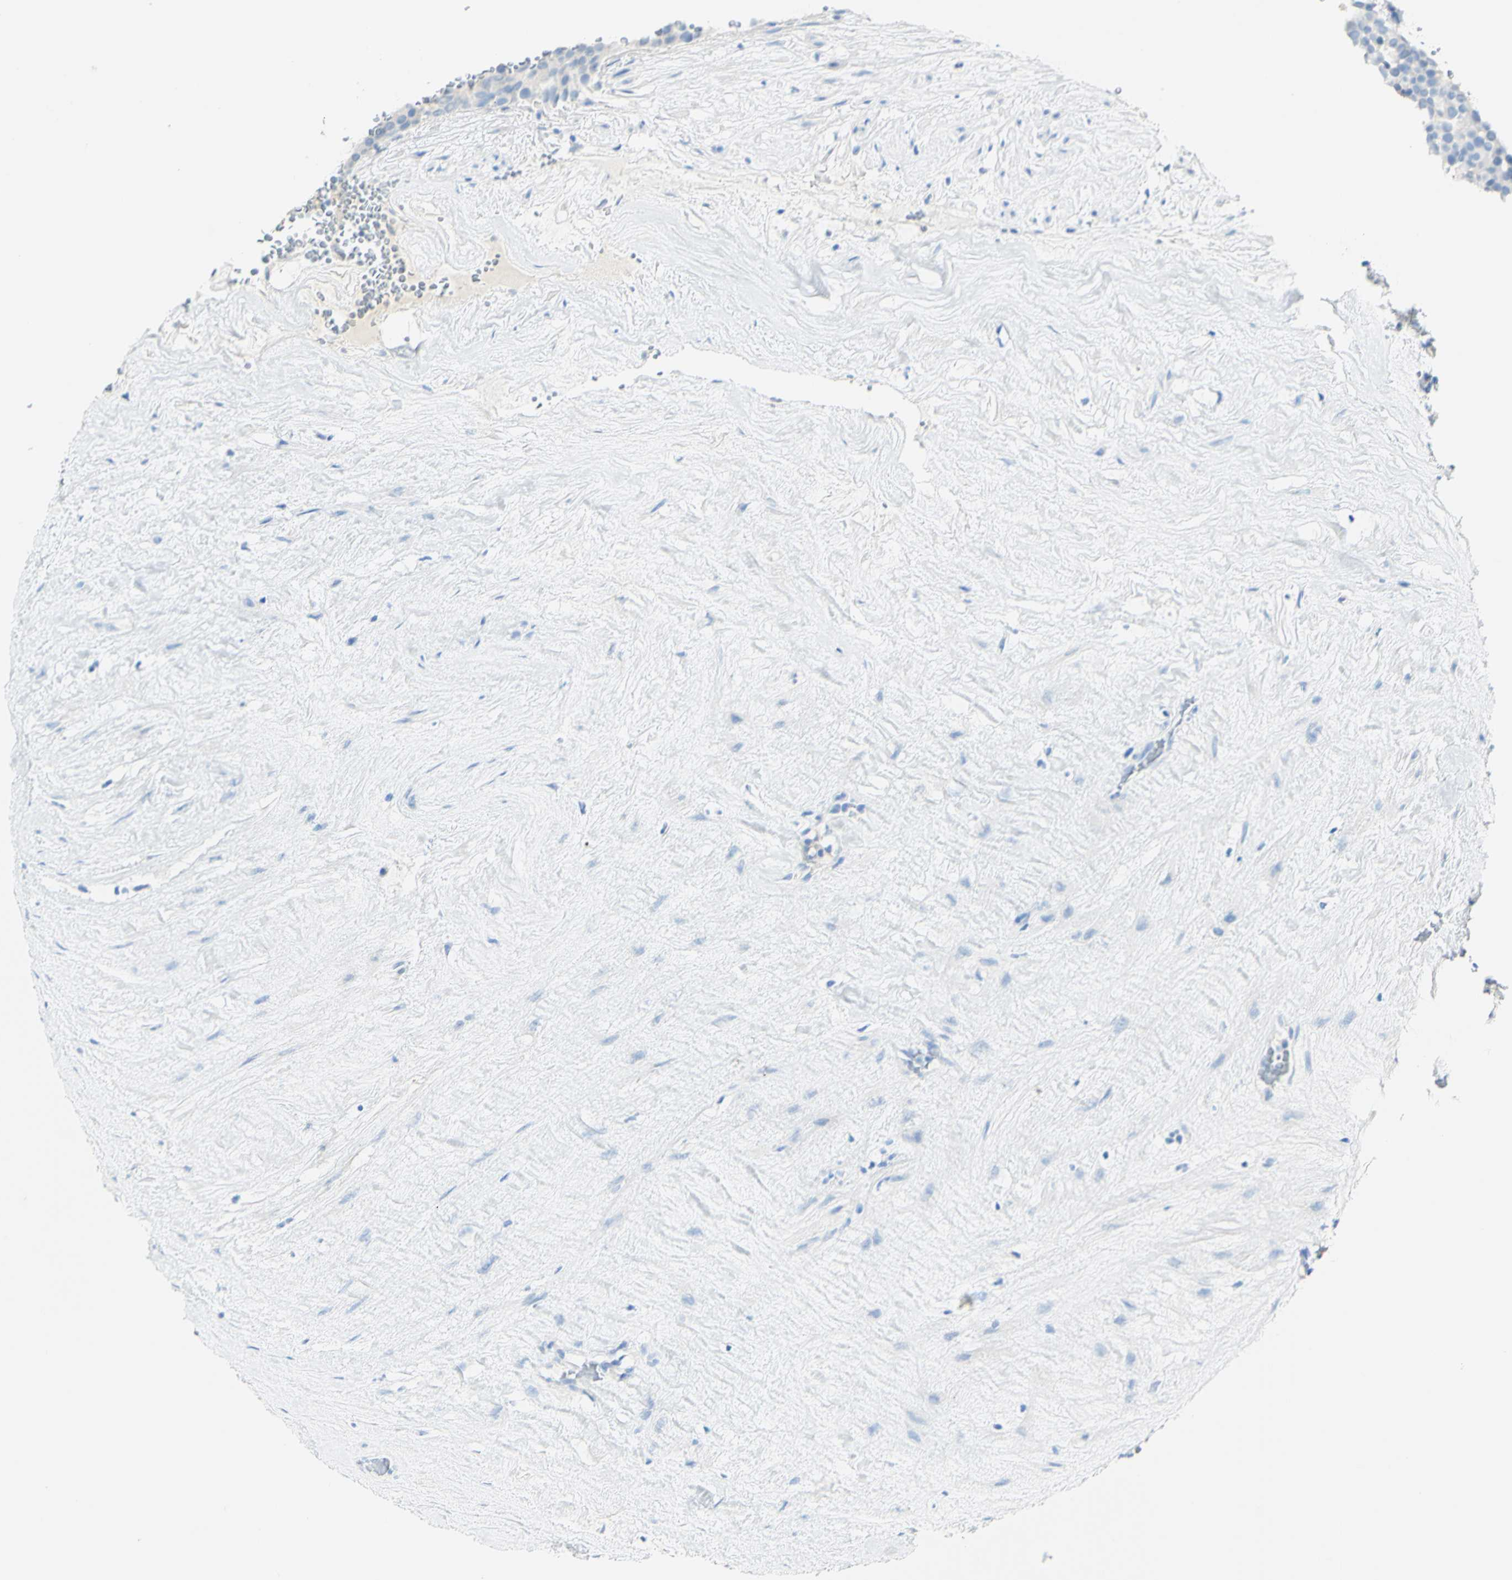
{"staining": {"intensity": "negative", "quantity": "none", "location": "none"}, "tissue": "testis cancer", "cell_type": "Tumor cells", "image_type": "cancer", "snomed": [{"axis": "morphology", "description": "Seminoma, NOS"}, {"axis": "topography", "description": "Testis"}], "caption": "This is an IHC photomicrograph of seminoma (testis). There is no staining in tumor cells.", "gene": "PIGR", "patient": {"sex": "male", "age": 71}}